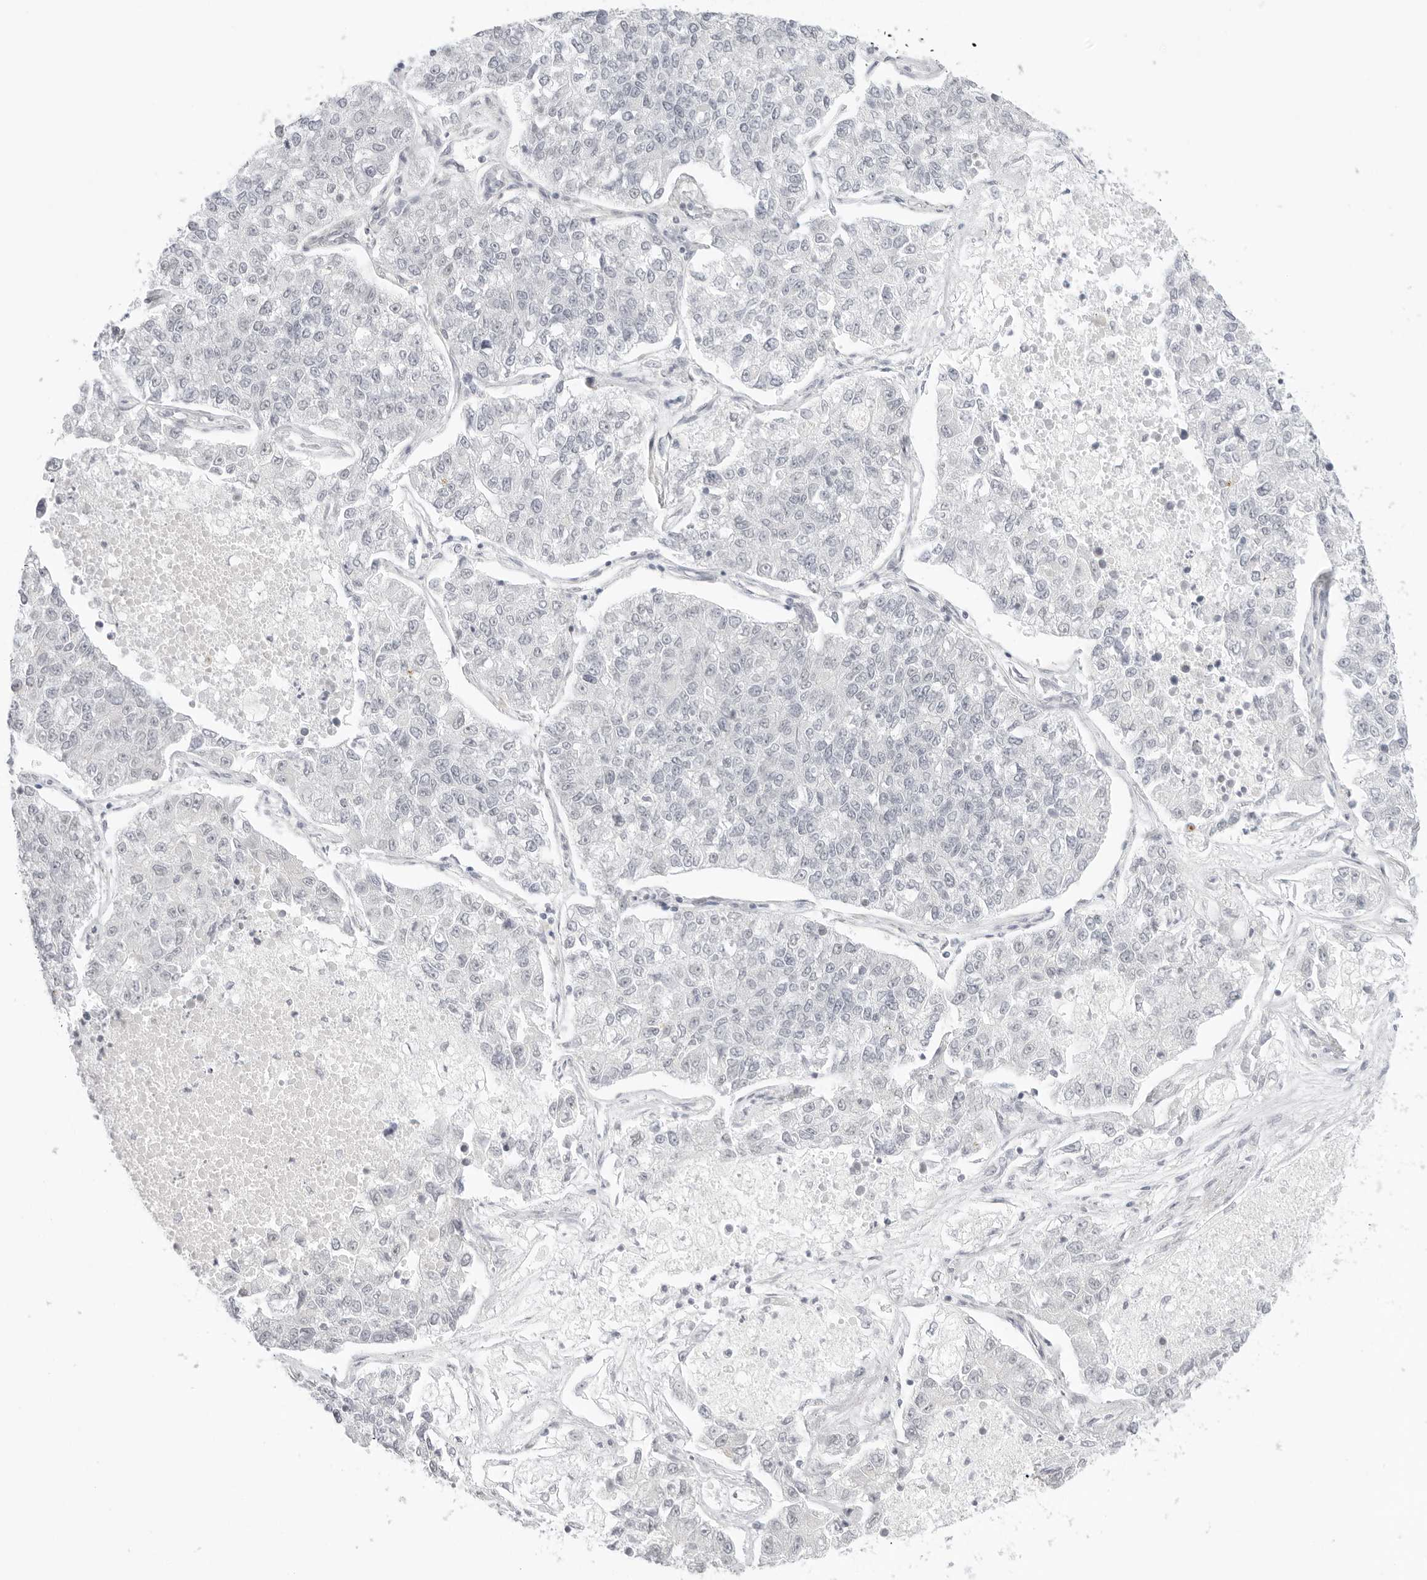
{"staining": {"intensity": "negative", "quantity": "none", "location": "none"}, "tissue": "lung cancer", "cell_type": "Tumor cells", "image_type": "cancer", "snomed": [{"axis": "morphology", "description": "Adenocarcinoma, NOS"}, {"axis": "topography", "description": "Lung"}], "caption": "High power microscopy histopathology image of an immunohistochemistry micrograph of lung cancer (adenocarcinoma), revealing no significant staining in tumor cells. (IHC, brightfield microscopy, high magnification).", "gene": "MED18", "patient": {"sex": "male", "age": 49}}